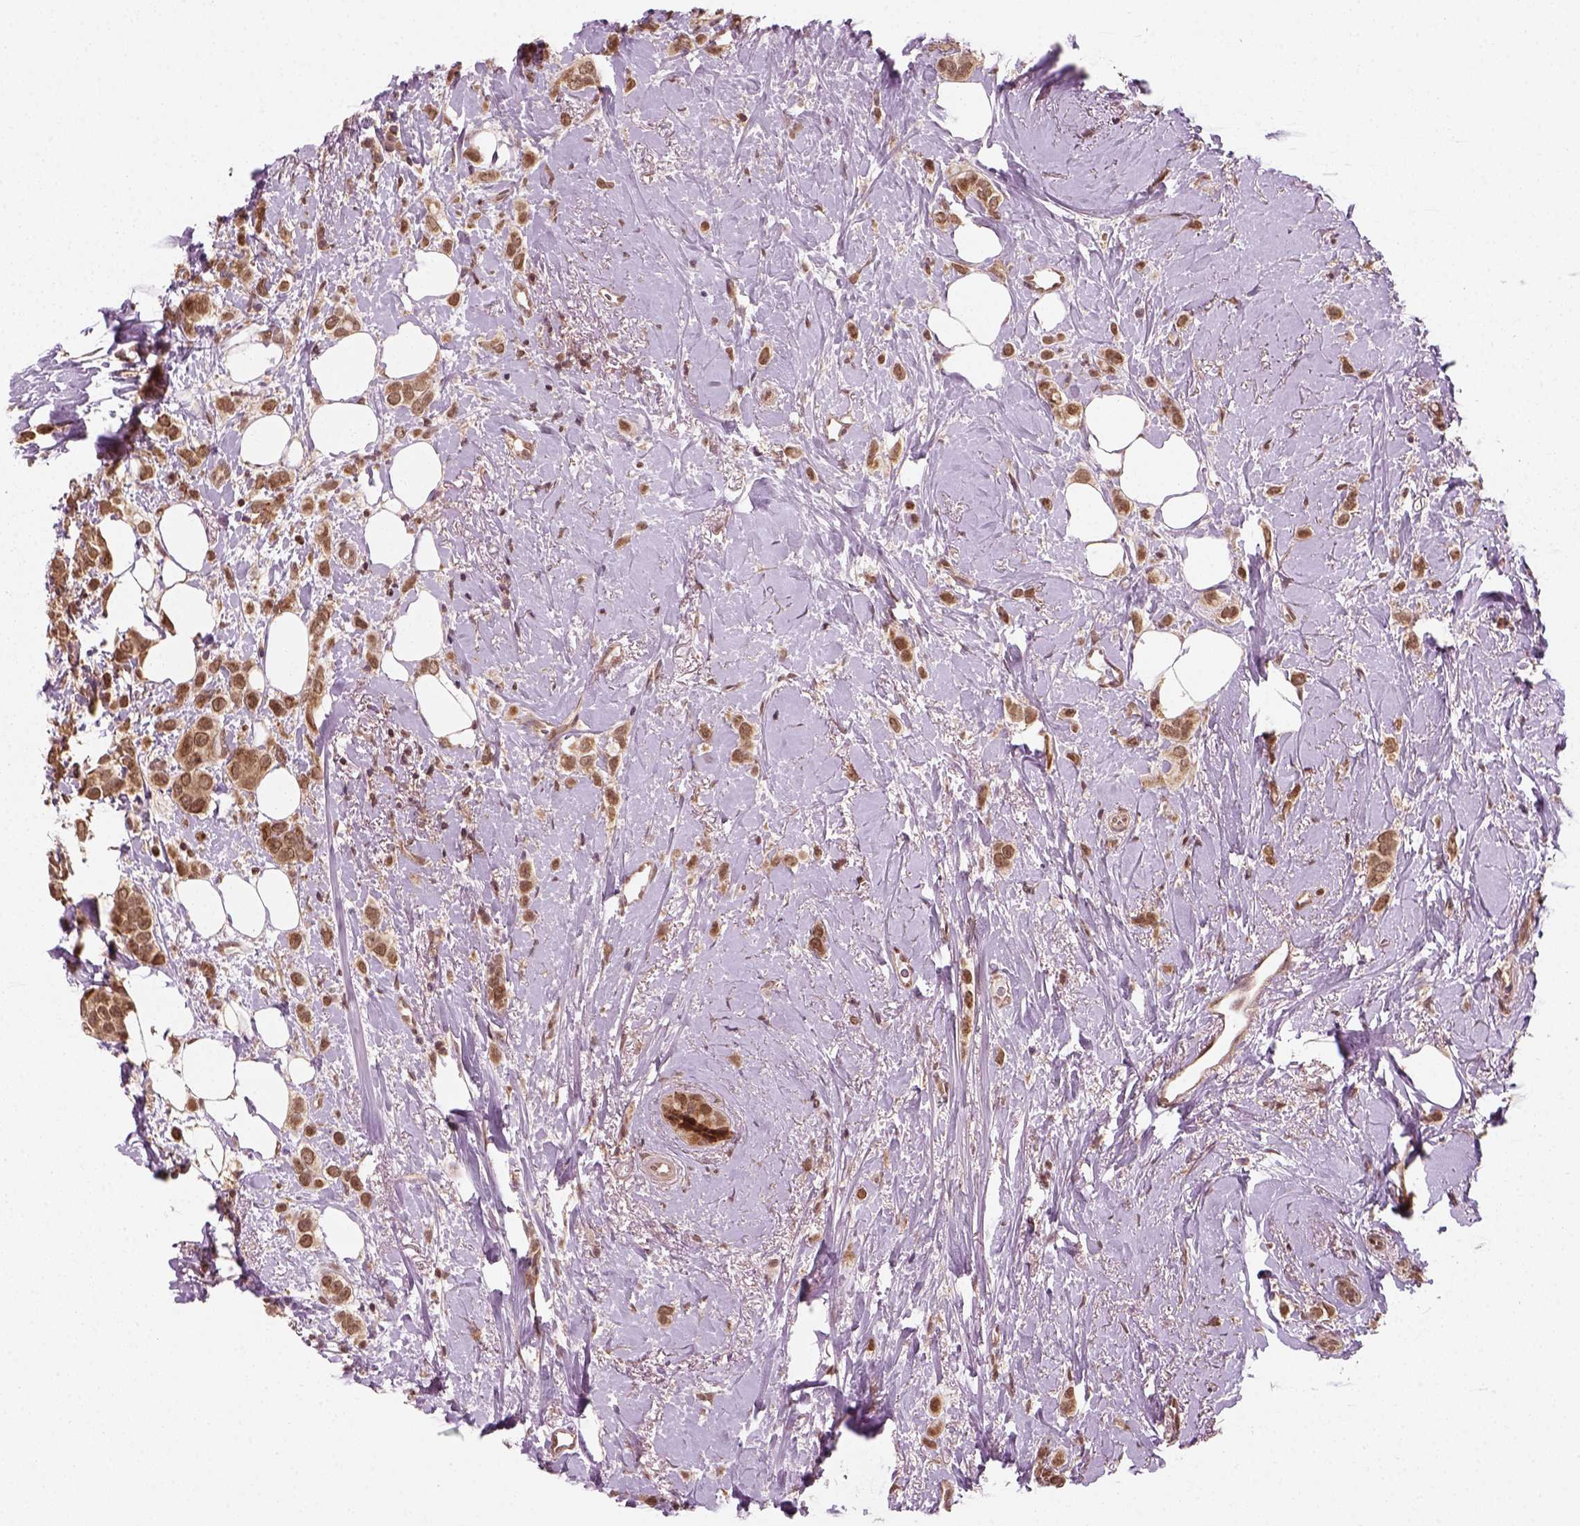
{"staining": {"intensity": "moderate", "quantity": ">75%", "location": "cytoplasmic/membranous,nuclear"}, "tissue": "breast cancer", "cell_type": "Tumor cells", "image_type": "cancer", "snomed": [{"axis": "morphology", "description": "Lobular carcinoma"}, {"axis": "topography", "description": "Breast"}], "caption": "Breast cancer stained for a protein (brown) shows moderate cytoplasmic/membranous and nuclear positive positivity in about >75% of tumor cells.", "gene": "NUDT9", "patient": {"sex": "female", "age": 66}}